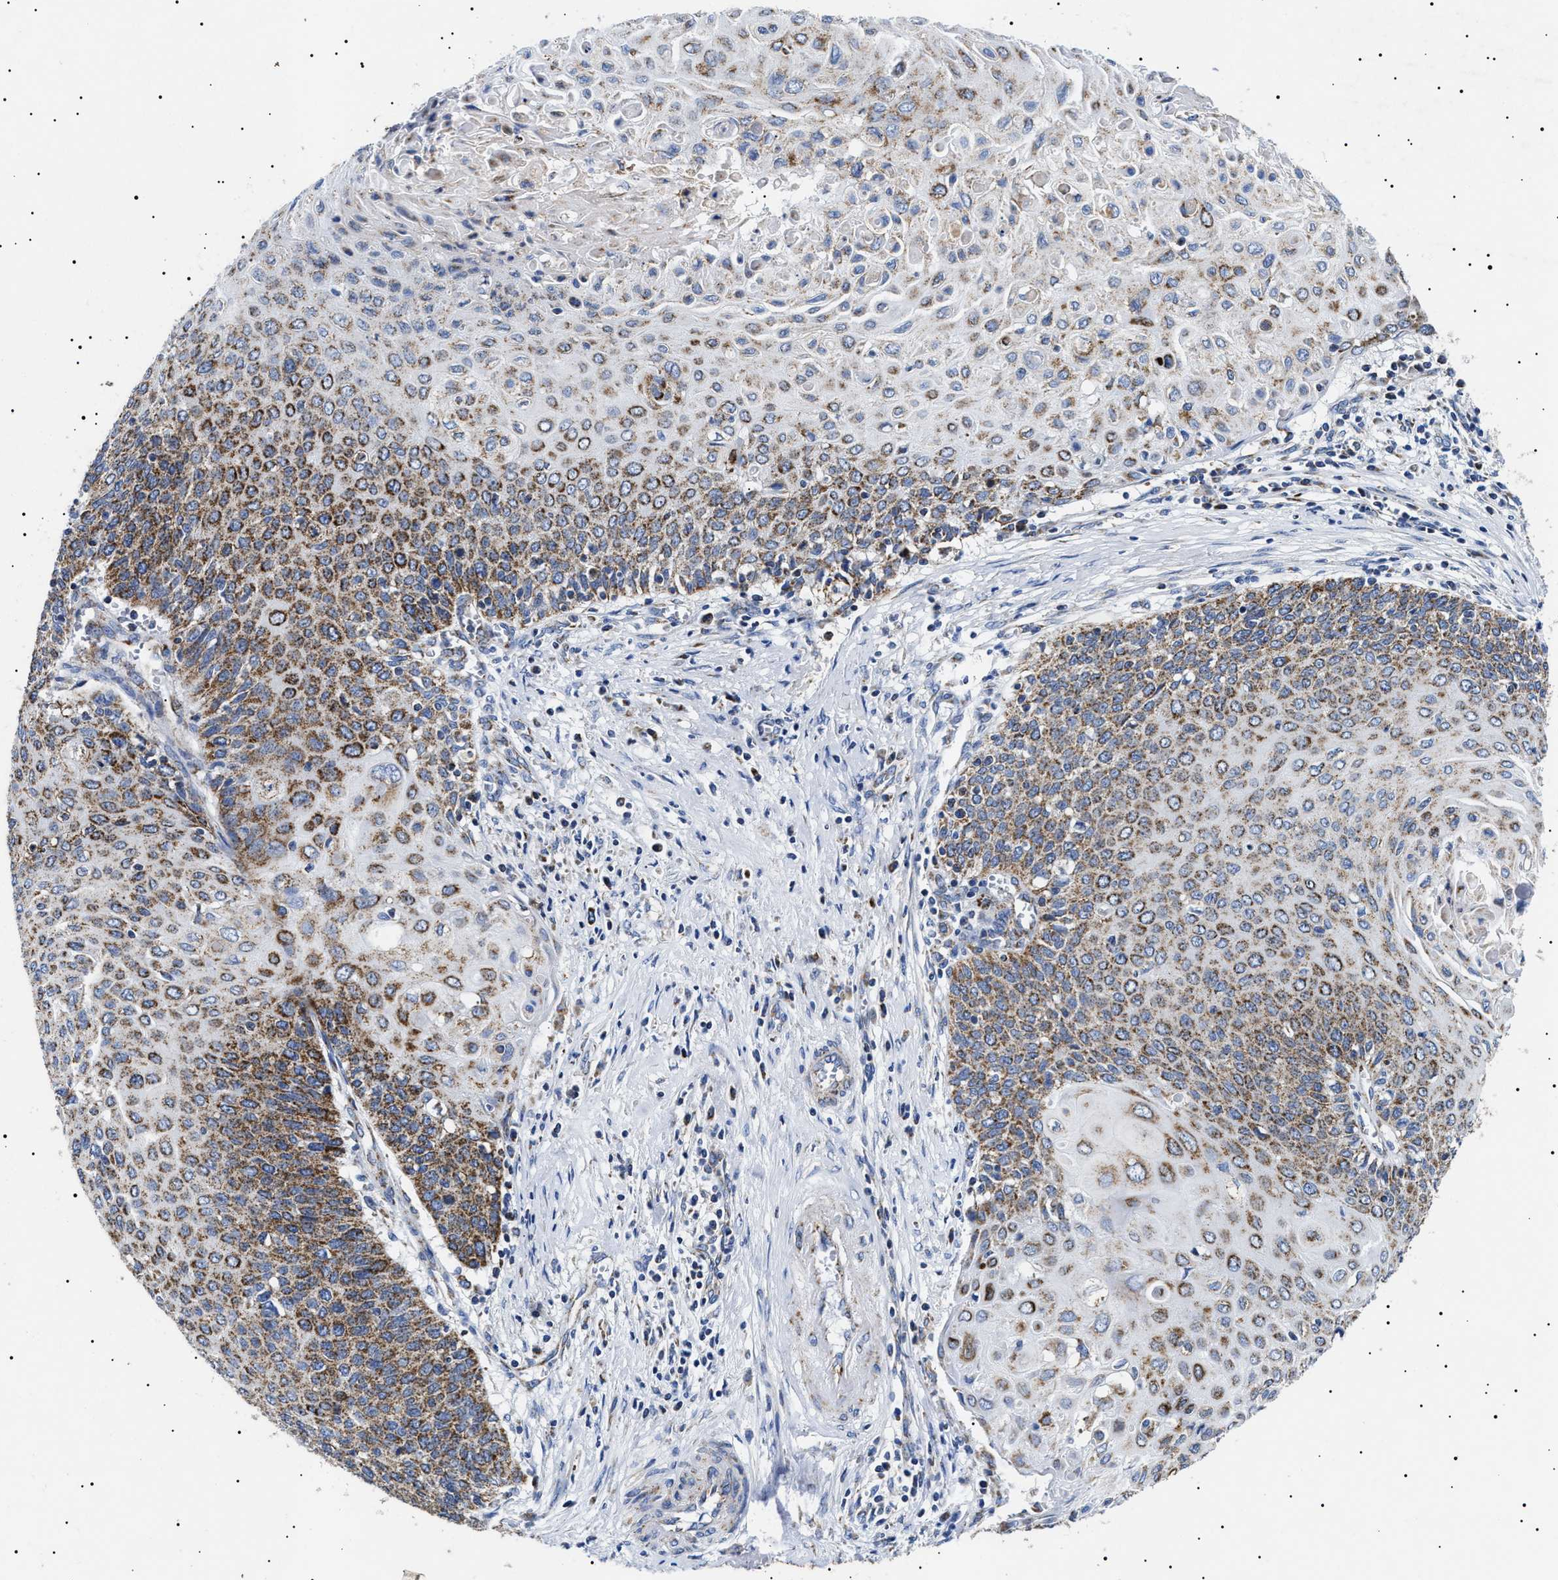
{"staining": {"intensity": "strong", "quantity": ">75%", "location": "cytoplasmic/membranous"}, "tissue": "cervical cancer", "cell_type": "Tumor cells", "image_type": "cancer", "snomed": [{"axis": "morphology", "description": "Squamous cell carcinoma, NOS"}, {"axis": "topography", "description": "Cervix"}], "caption": "IHC photomicrograph of human cervical cancer (squamous cell carcinoma) stained for a protein (brown), which reveals high levels of strong cytoplasmic/membranous staining in approximately >75% of tumor cells.", "gene": "CHRDL2", "patient": {"sex": "female", "age": 39}}